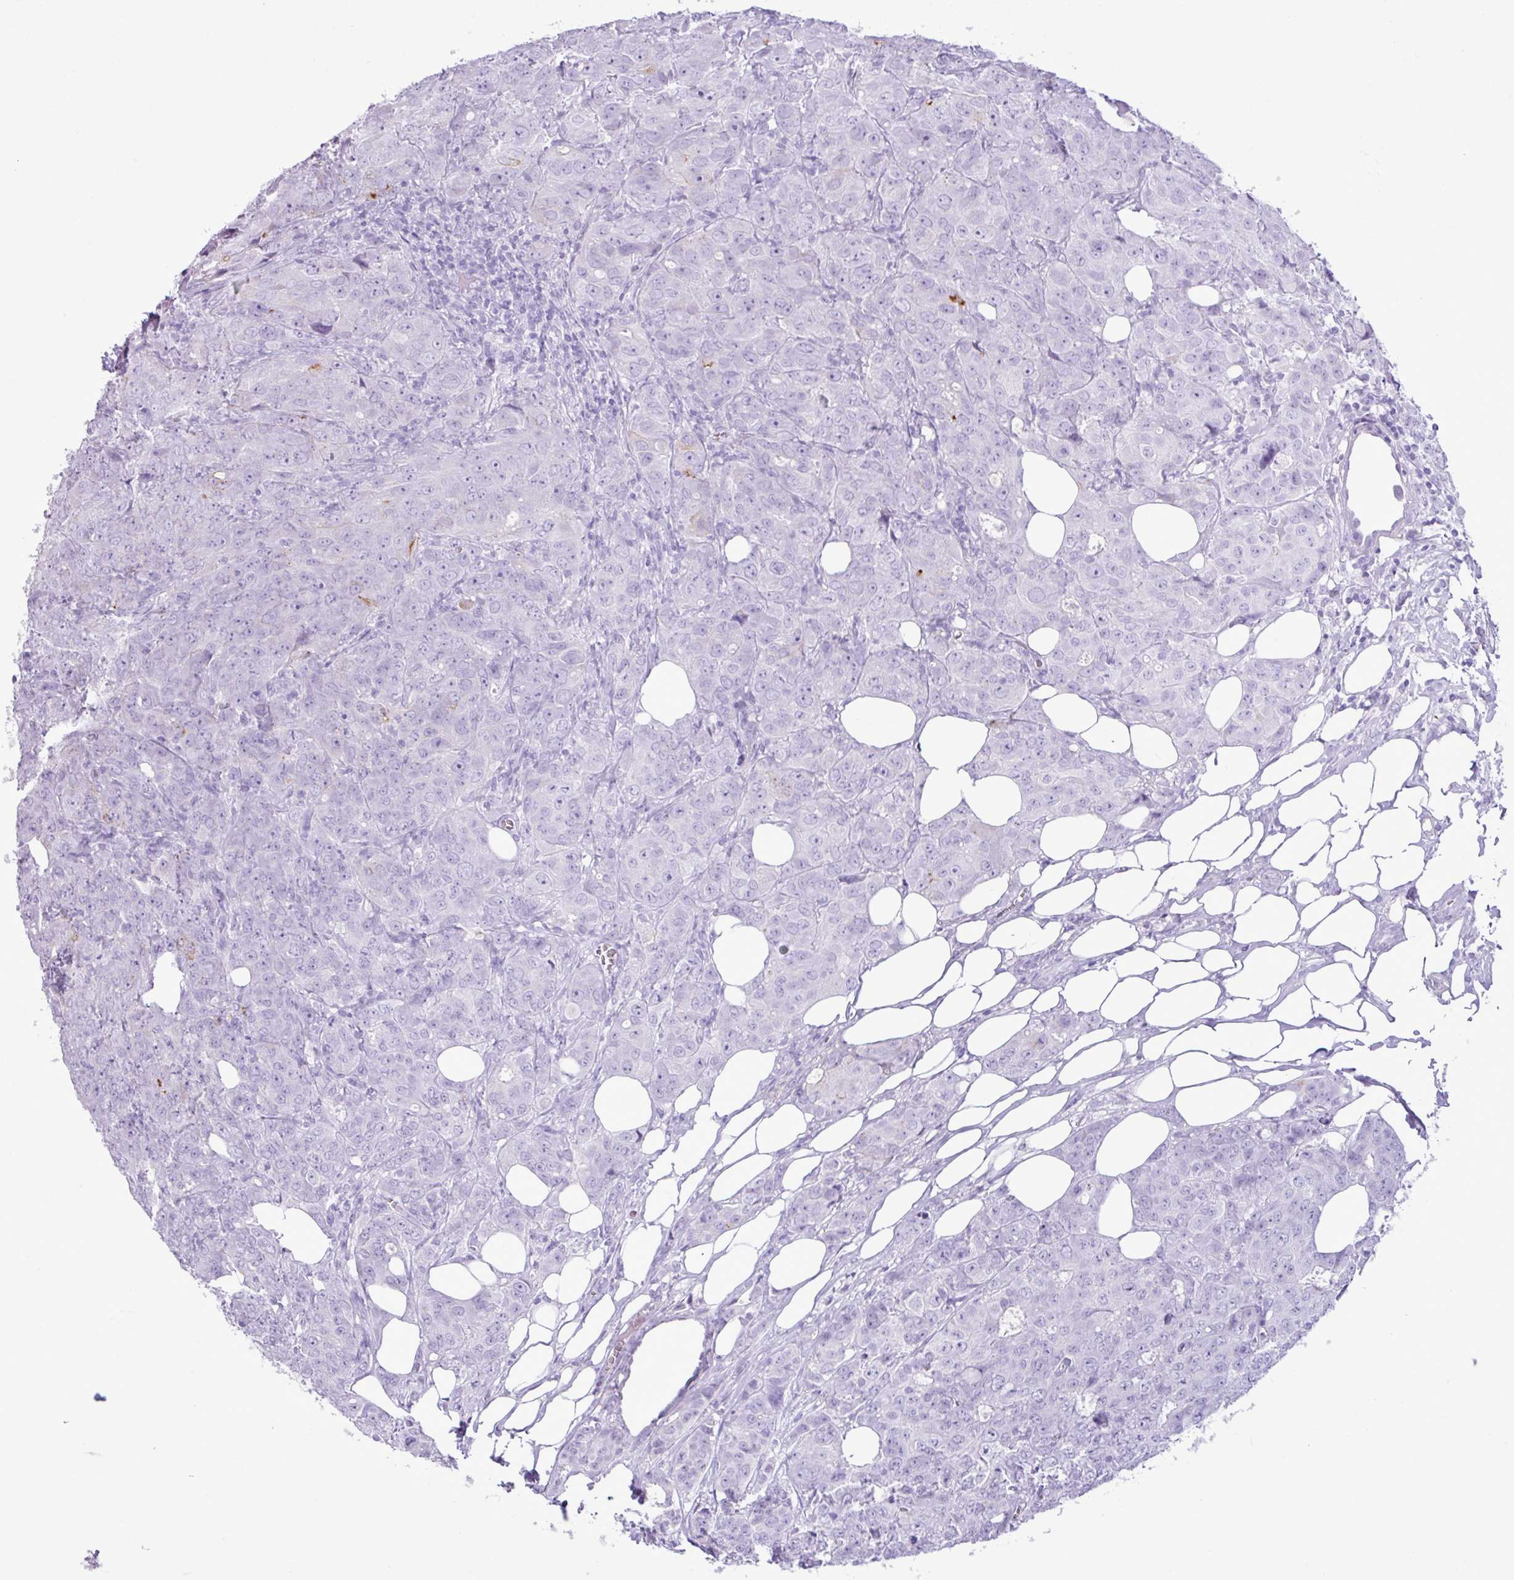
{"staining": {"intensity": "negative", "quantity": "none", "location": "none"}, "tissue": "breast cancer", "cell_type": "Tumor cells", "image_type": "cancer", "snomed": [{"axis": "morphology", "description": "Duct carcinoma"}, {"axis": "topography", "description": "Breast"}], "caption": "A high-resolution image shows immunohistochemistry (IHC) staining of infiltrating ductal carcinoma (breast), which demonstrates no significant positivity in tumor cells.", "gene": "ZSCAN5A", "patient": {"sex": "female", "age": 43}}